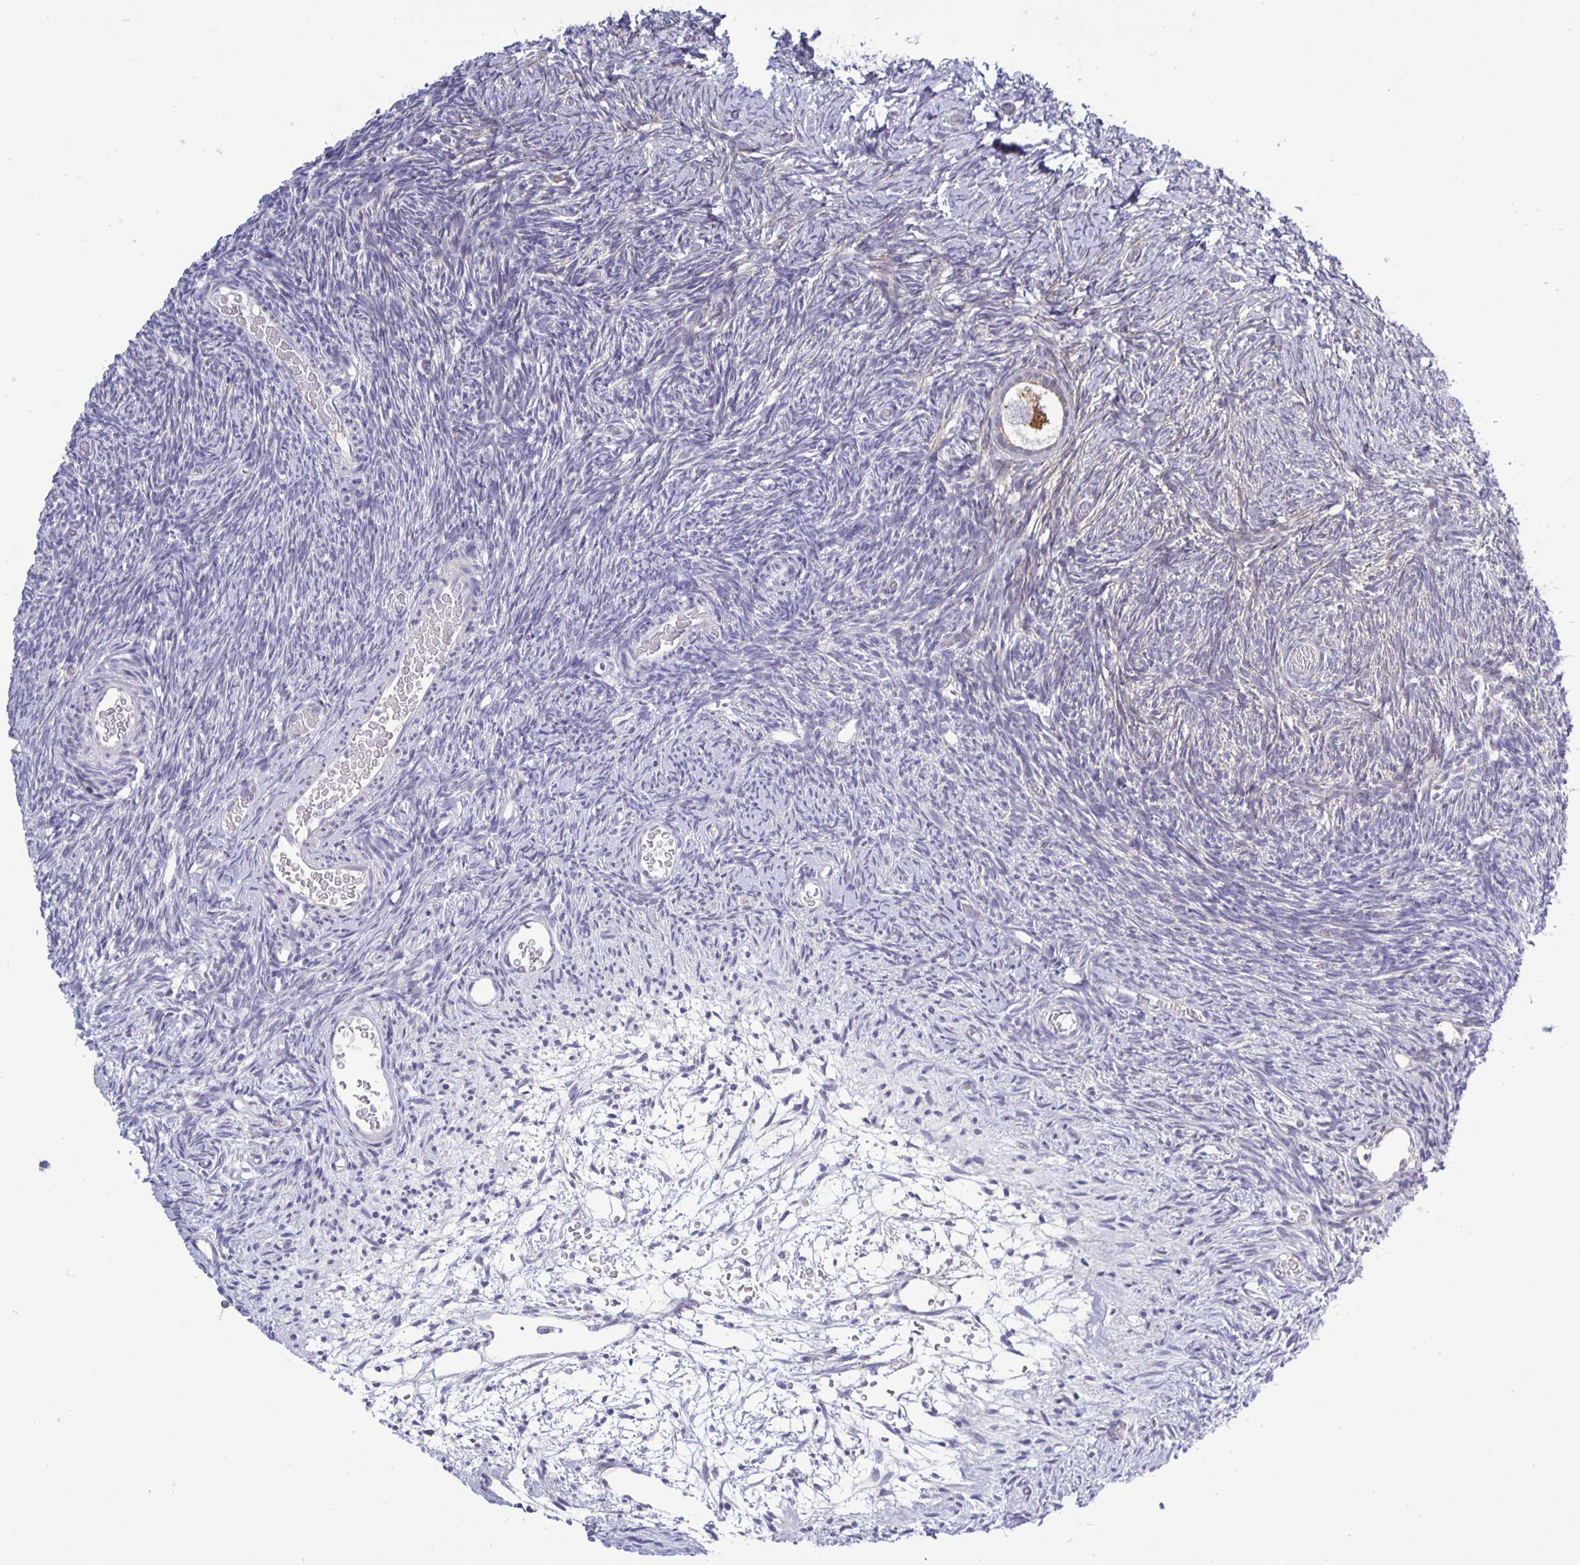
{"staining": {"intensity": "moderate", "quantity": "<25%", "location": "cytoplasmic/membranous"}, "tissue": "ovary", "cell_type": "Follicle cells", "image_type": "normal", "snomed": [{"axis": "morphology", "description": "Normal tissue, NOS"}, {"axis": "topography", "description": "Ovary"}], "caption": "Immunohistochemistry (IHC) (DAB) staining of normal human ovary demonstrates moderate cytoplasmic/membranous protein expression in about <25% of follicle cells. (DAB (3,3'-diaminobenzidine) IHC, brown staining for protein, blue staining for nuclei).", "gene": "ERBB2", "patient": {"sex": "female", "age": 39}}